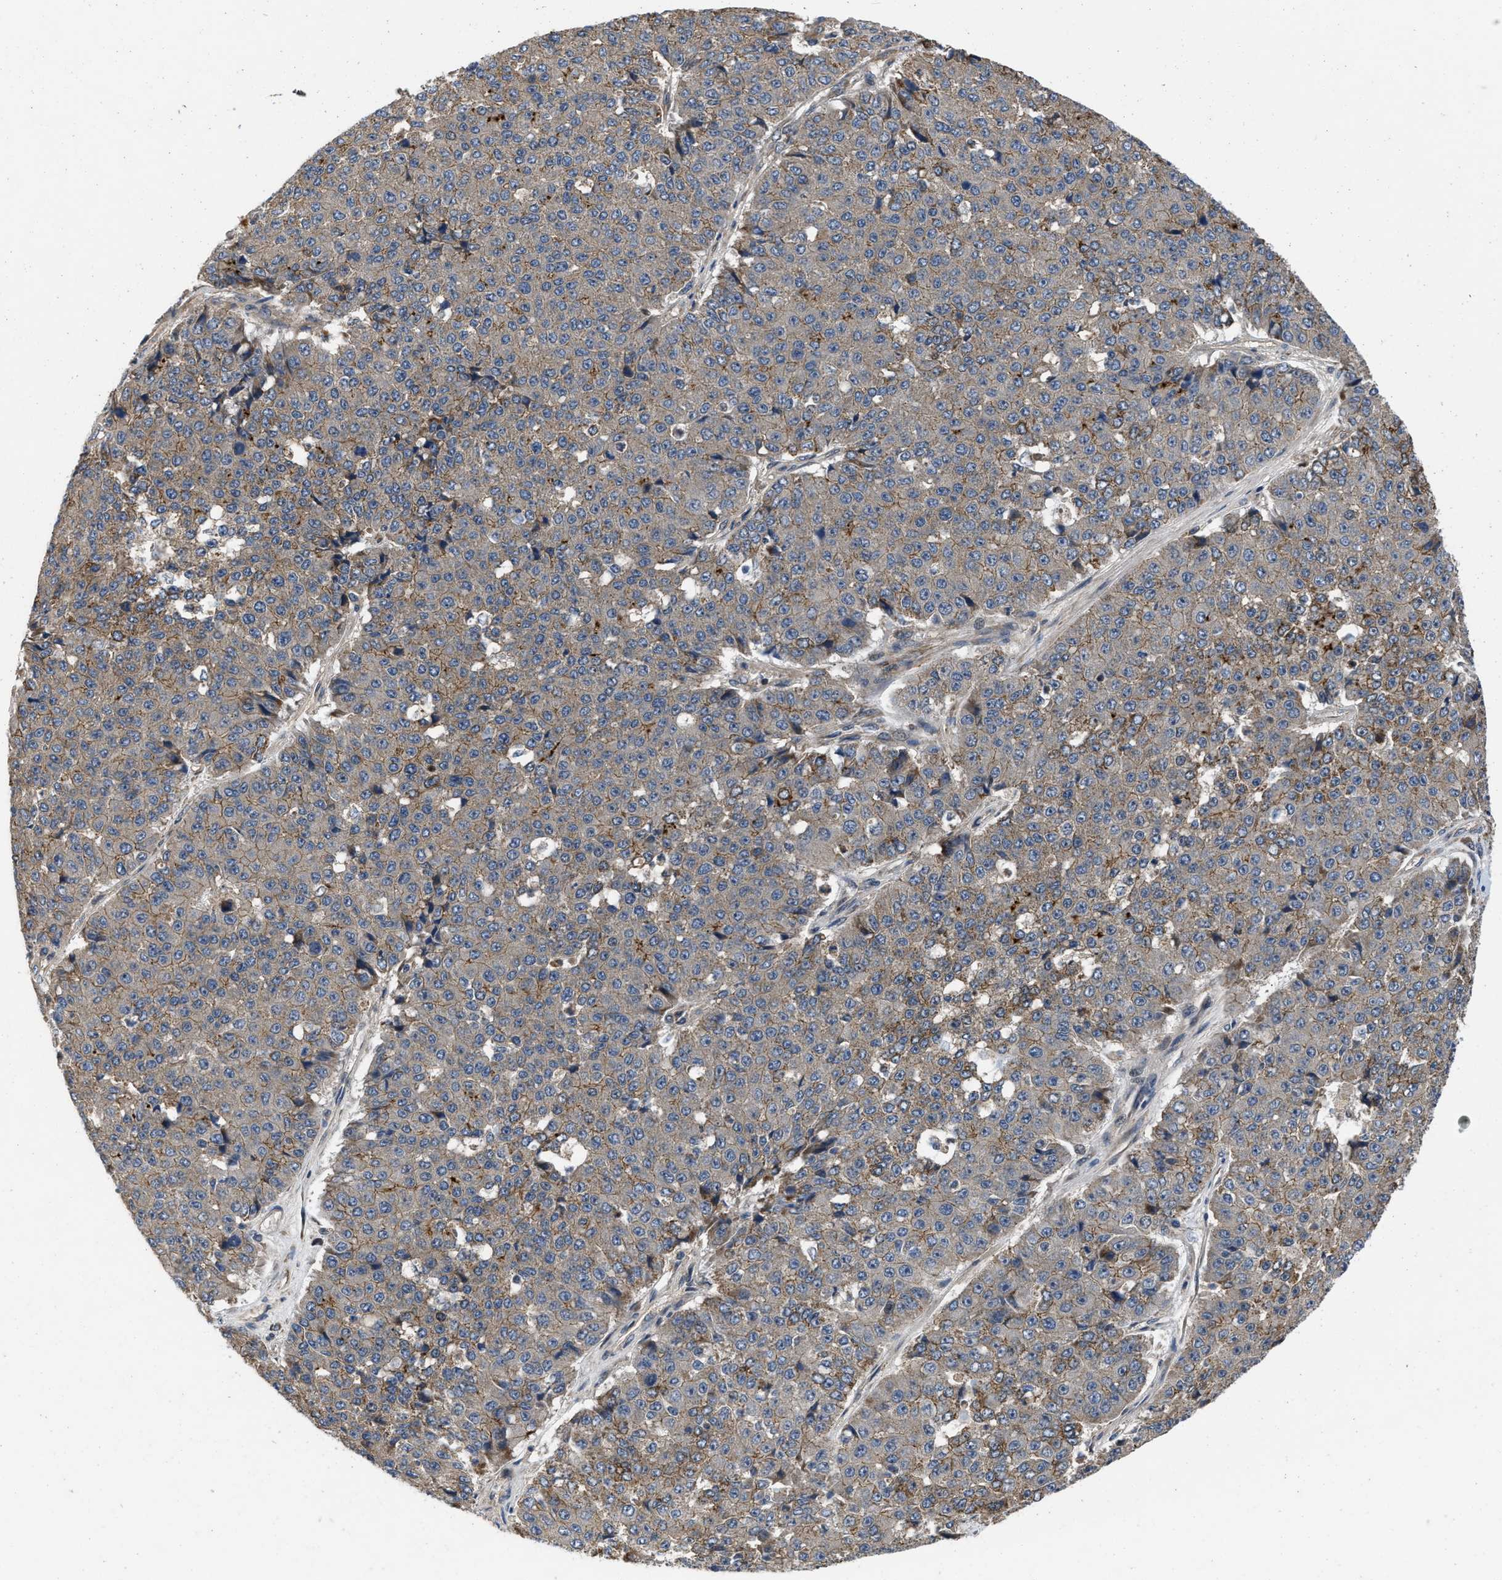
{"staining": {"intensity": "weak", "quantity": "<25%", "location": "cytoplasmic/membranous"}, "tissue": "pancreatic cancer", "cell_type": "Tumor cells", "image_type": "cancer", "snomed": [{"axis": "morphology", "description": "Adenocarcinoma, NOS"}, {"axis": "topography", "description": "Pancreas"}], "caption": "Pancreatic cancer (adenocarcinoma) stained for a protein using immunohistochemistry (IHC) displays no expression tumor cells.", "gene": "PRDM14", "patient": {"sex": "male", "age": 50}}